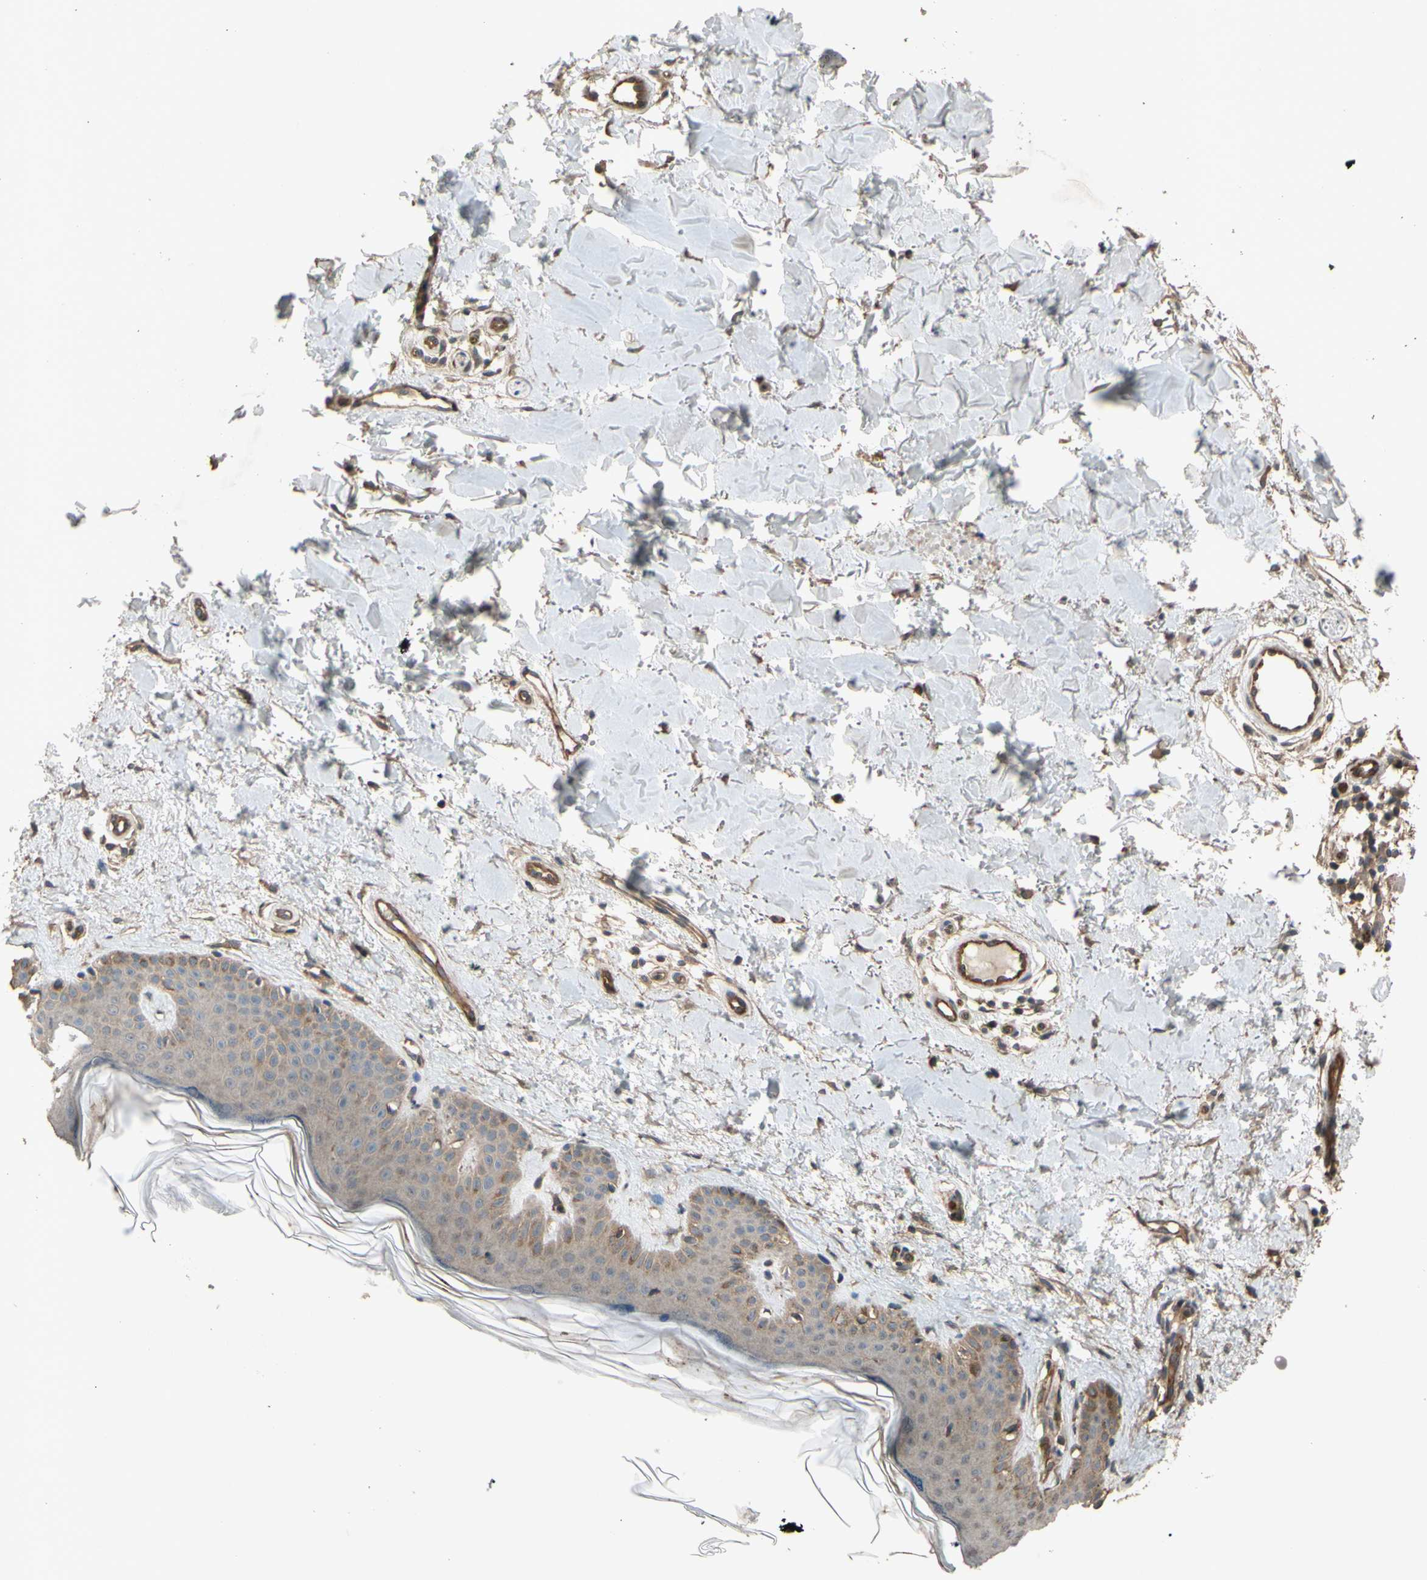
{"staining": {"intensity": "moderate", "quantity": ">75%", "location": "cytoplasmic/membranous"}, "tissue": "skin", "cell_type": "Fibroblasts", "image_type": "normal", "snomed": [{"axis": "morphology", "description": "Normal tissue, NOS"}, {"axis": "topography", "description": "Skin"}], "caption": "The photomicrograph reveals immunohistochemical staining of benign skin. There is moderate cytoplasmic/membranous staining is seen in about >75% of fibroblasts. (IHC, brightfield microscopy, high magnification).", "gene": "SHROOM4", "patient": {"sex": "male", "age": 67}}